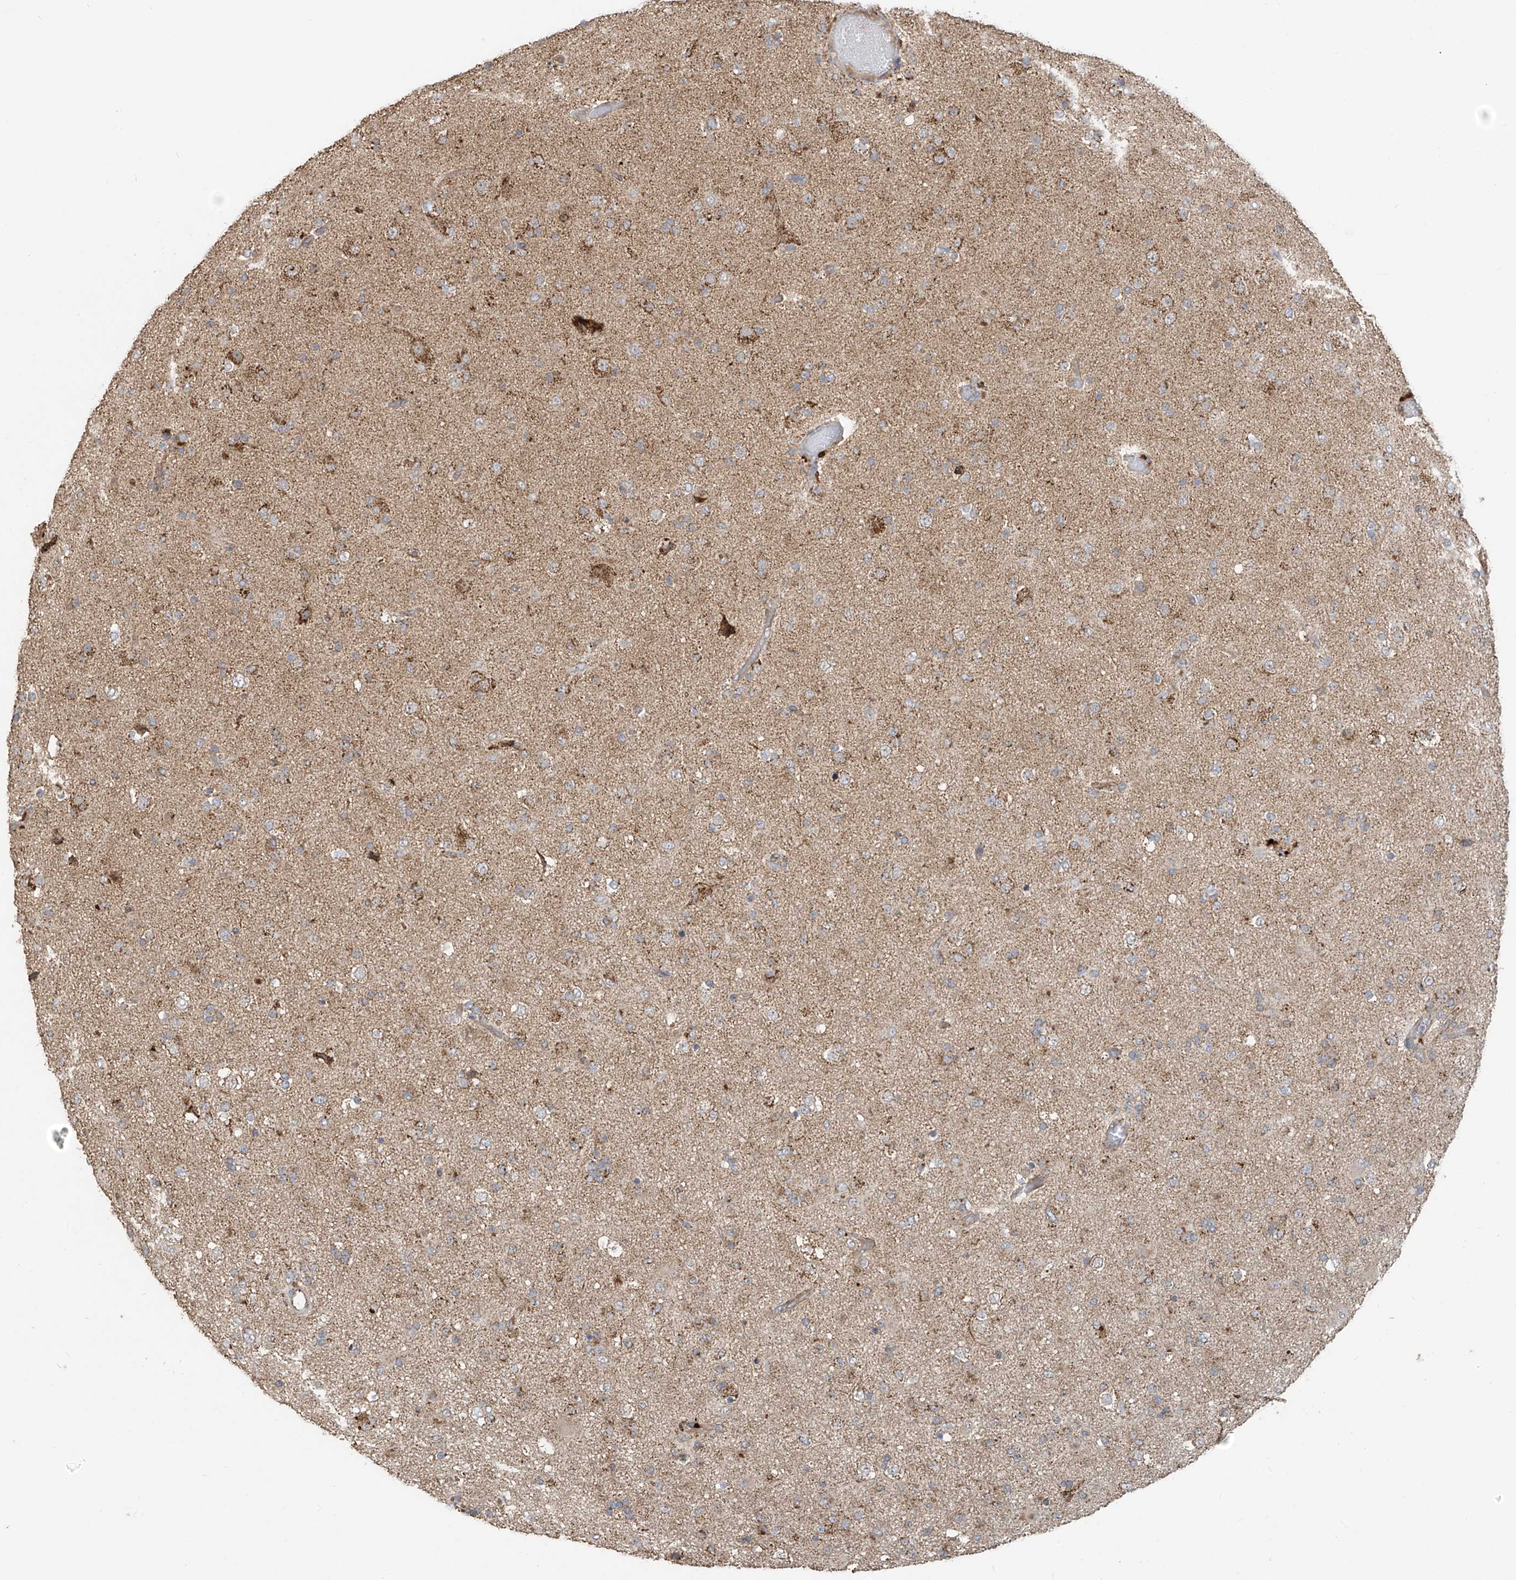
{"staining": {"intensity": "moderate", "quantity": "25%-75%", "location": "cytoplasmic/membranous"}, "tissue": "glioma", "cell_type": "Tumor cells", "image_type": "cancer", "snomed": [{"axis": "morphology", "description": "Glioma, malignant, Low grade"}, {"axis": "topography", "description": "Brain"}], "caption": "An IHC histopathology image of tumor tissue is shown. Protein staining in brown highlights moderate cytoplasmic/membranous positivity in malignant low-grade glioma within tumor cells.", "gene": "UQCC1", "patient": {"sex": "male", "age": 65}}